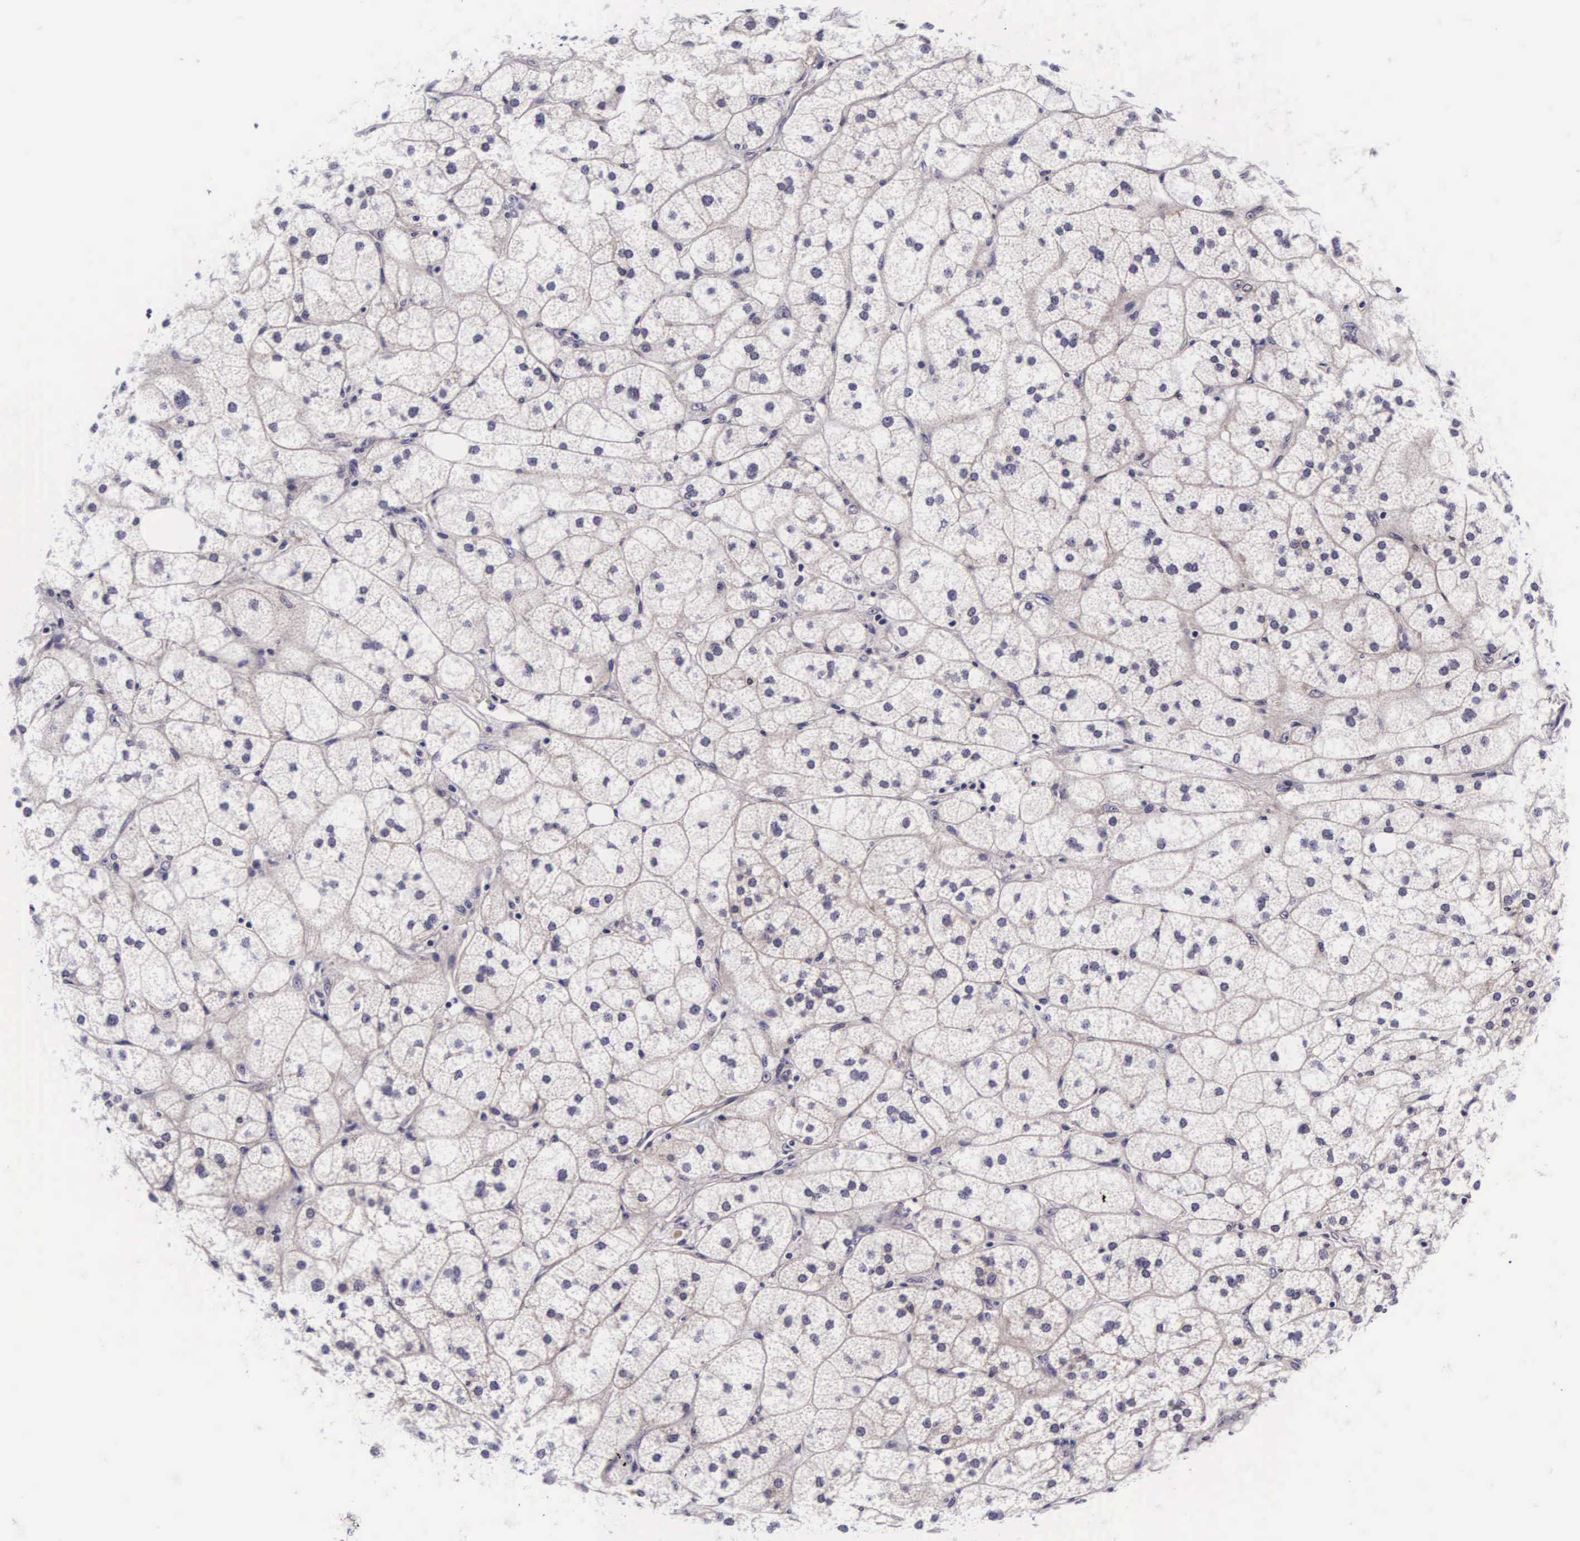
{"staining": {"intensity": "negative", "quantity": "none", "location": "none"}, "tissue": "adrenal gland", "cell_type": "Glandular cells", "image_type": "normal", "snomed": [{"axis": "morphology", "description": "Normal tissue, NOS"}, {"axis": "topography", "description": "Adrenal gland"}], "caption": "The image exhibits no significant staining in glandular cells of adrenal gland. (Brightfield microscopy of DAB immunohistochemistry (IHC) at high magnification).", "gene": "PHETA2", "patient": {"sex": "female", "age": 60}}